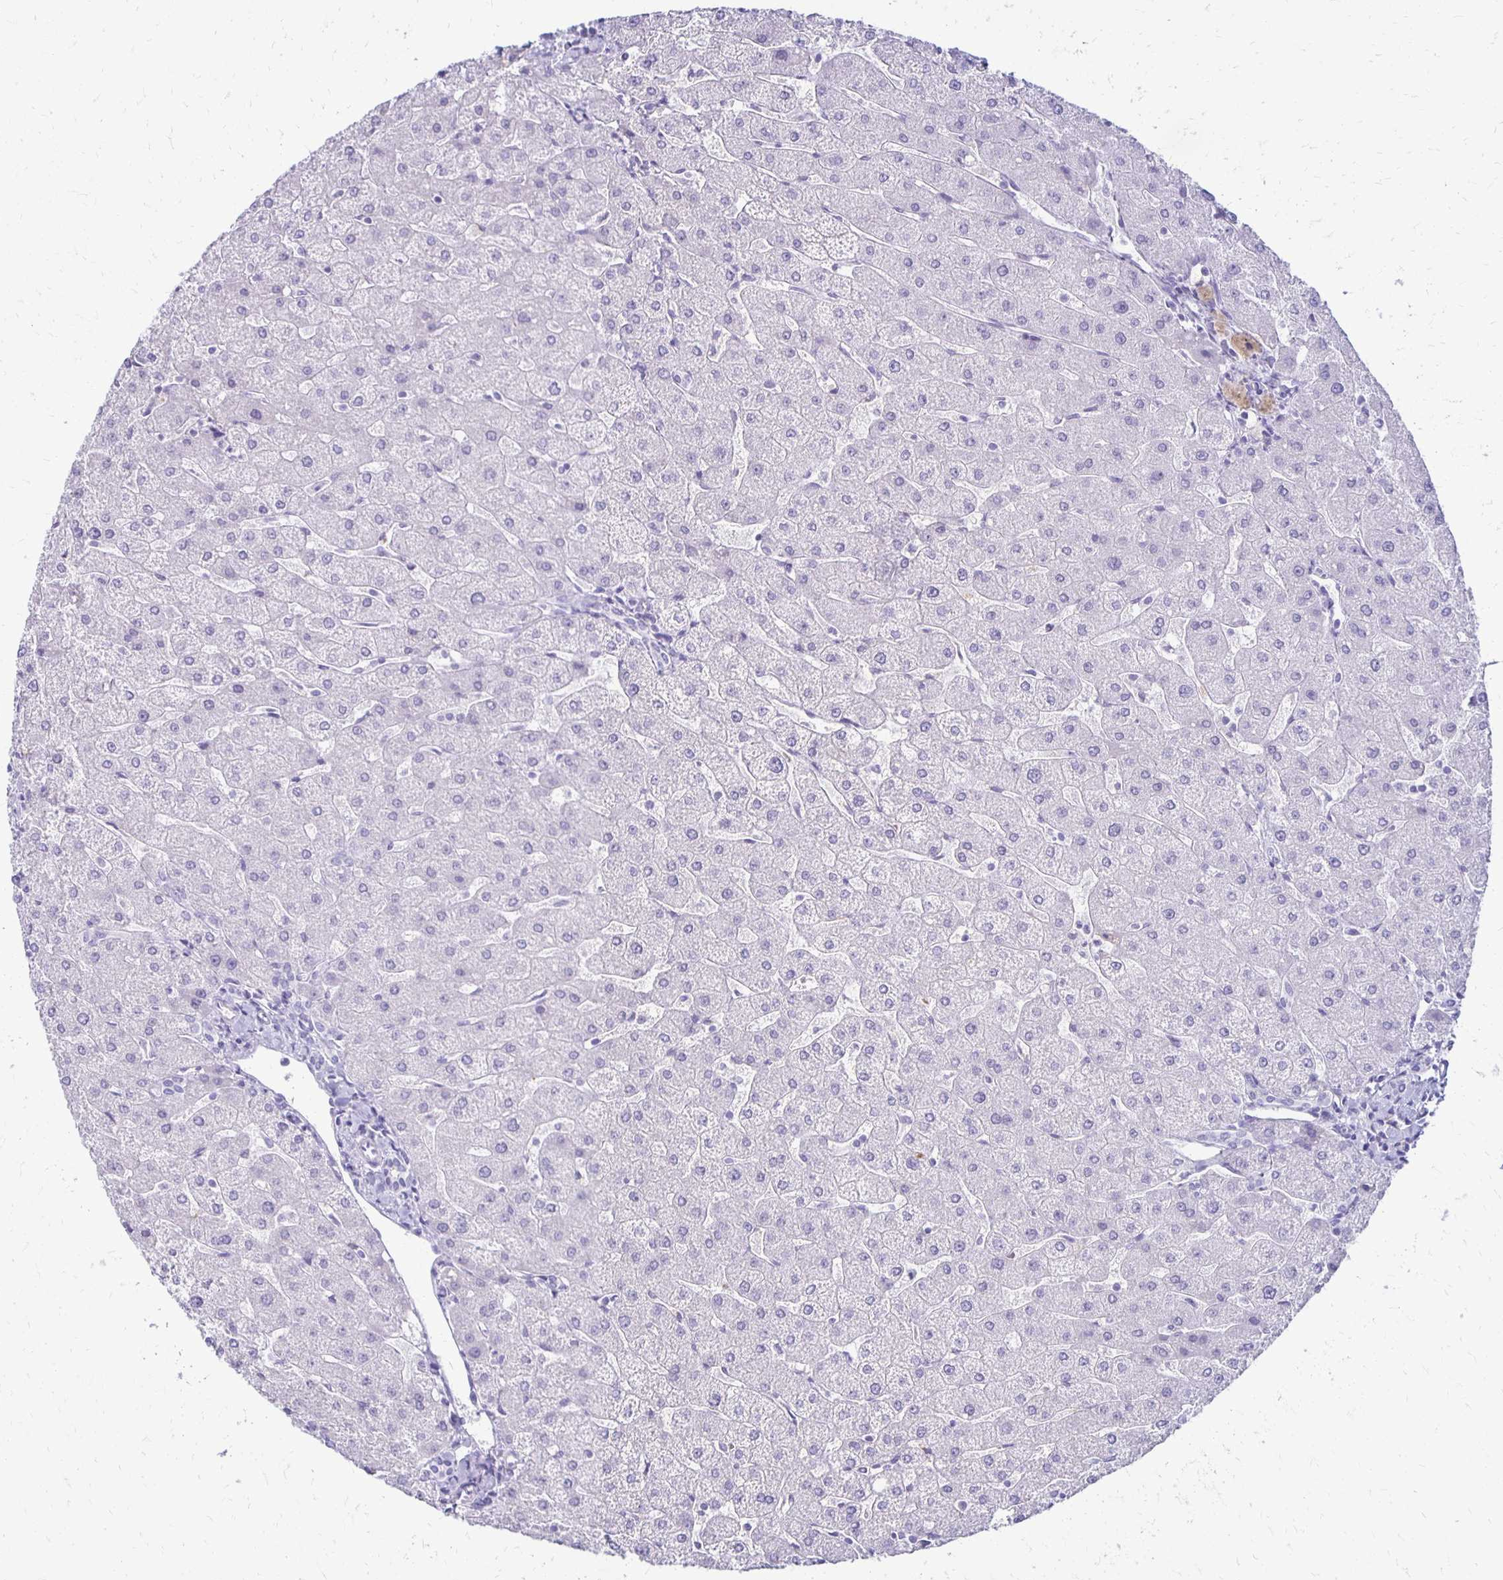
{"staining": {"intensity": "negative", "quantity": "none", "location": "none"}, "tissue": "liver", "cell_type": "Cholangiocytes", "image_type": "normal", "snomed": [{"axis": "morphology", "description": "Normal tissue, NOS"}, {"axis": "topography", "description": "Liver"}], "caption": "This is an immunohistochemistry (IHC) micrograph of normal human liver. There is no expression in cholangiocytes.", "gene": "RYR1", "patient": {"sex": "male", "age": 67}}